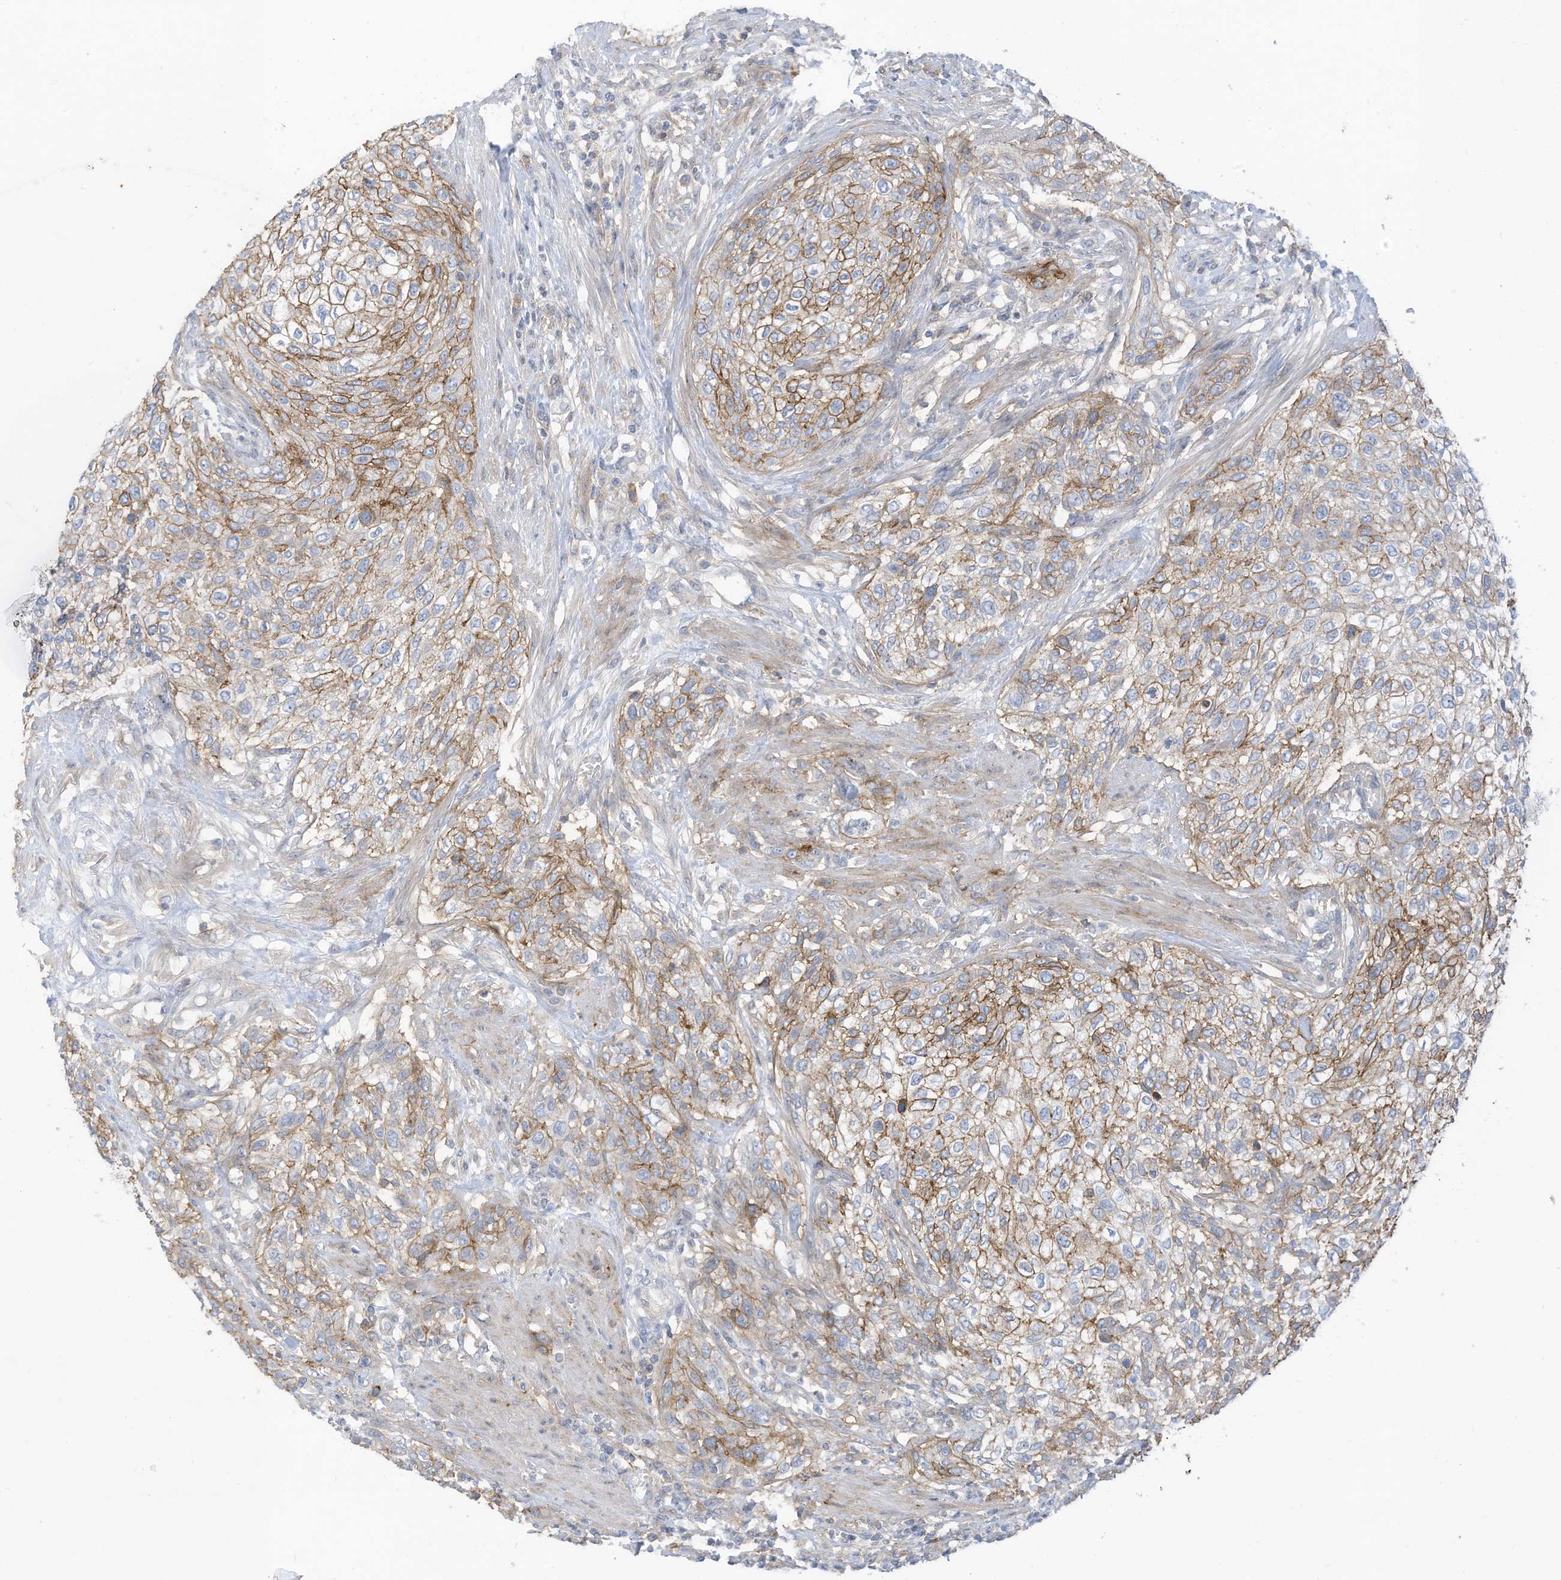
{"staining": {"intensity": "moderate", "quantity": "25%-75%", "location": "cytoplasmic/membranous"}, "tissue": "urothelial cancer", "cell_type": "Tumor cells", "image_type": "cancer", "snomed": [{"axis": "morphology", "description": "Urothelial carcinoma, High grade"}, {"axis": "topography", "description": "Urinary bladder"}], "caption": "Urothelial cancer was stained to show a protein in brown. There is medium levels of moderate cytoplasmic/membranous positivity in approximately 25%-75% of tumor cells. (Stains: DAB in brown, nuclei in blue, Microscopy: brightfield microscopy at high magnification).", "gene": "SLC1A5", "patient": {"sex": "male", "age": 35}}